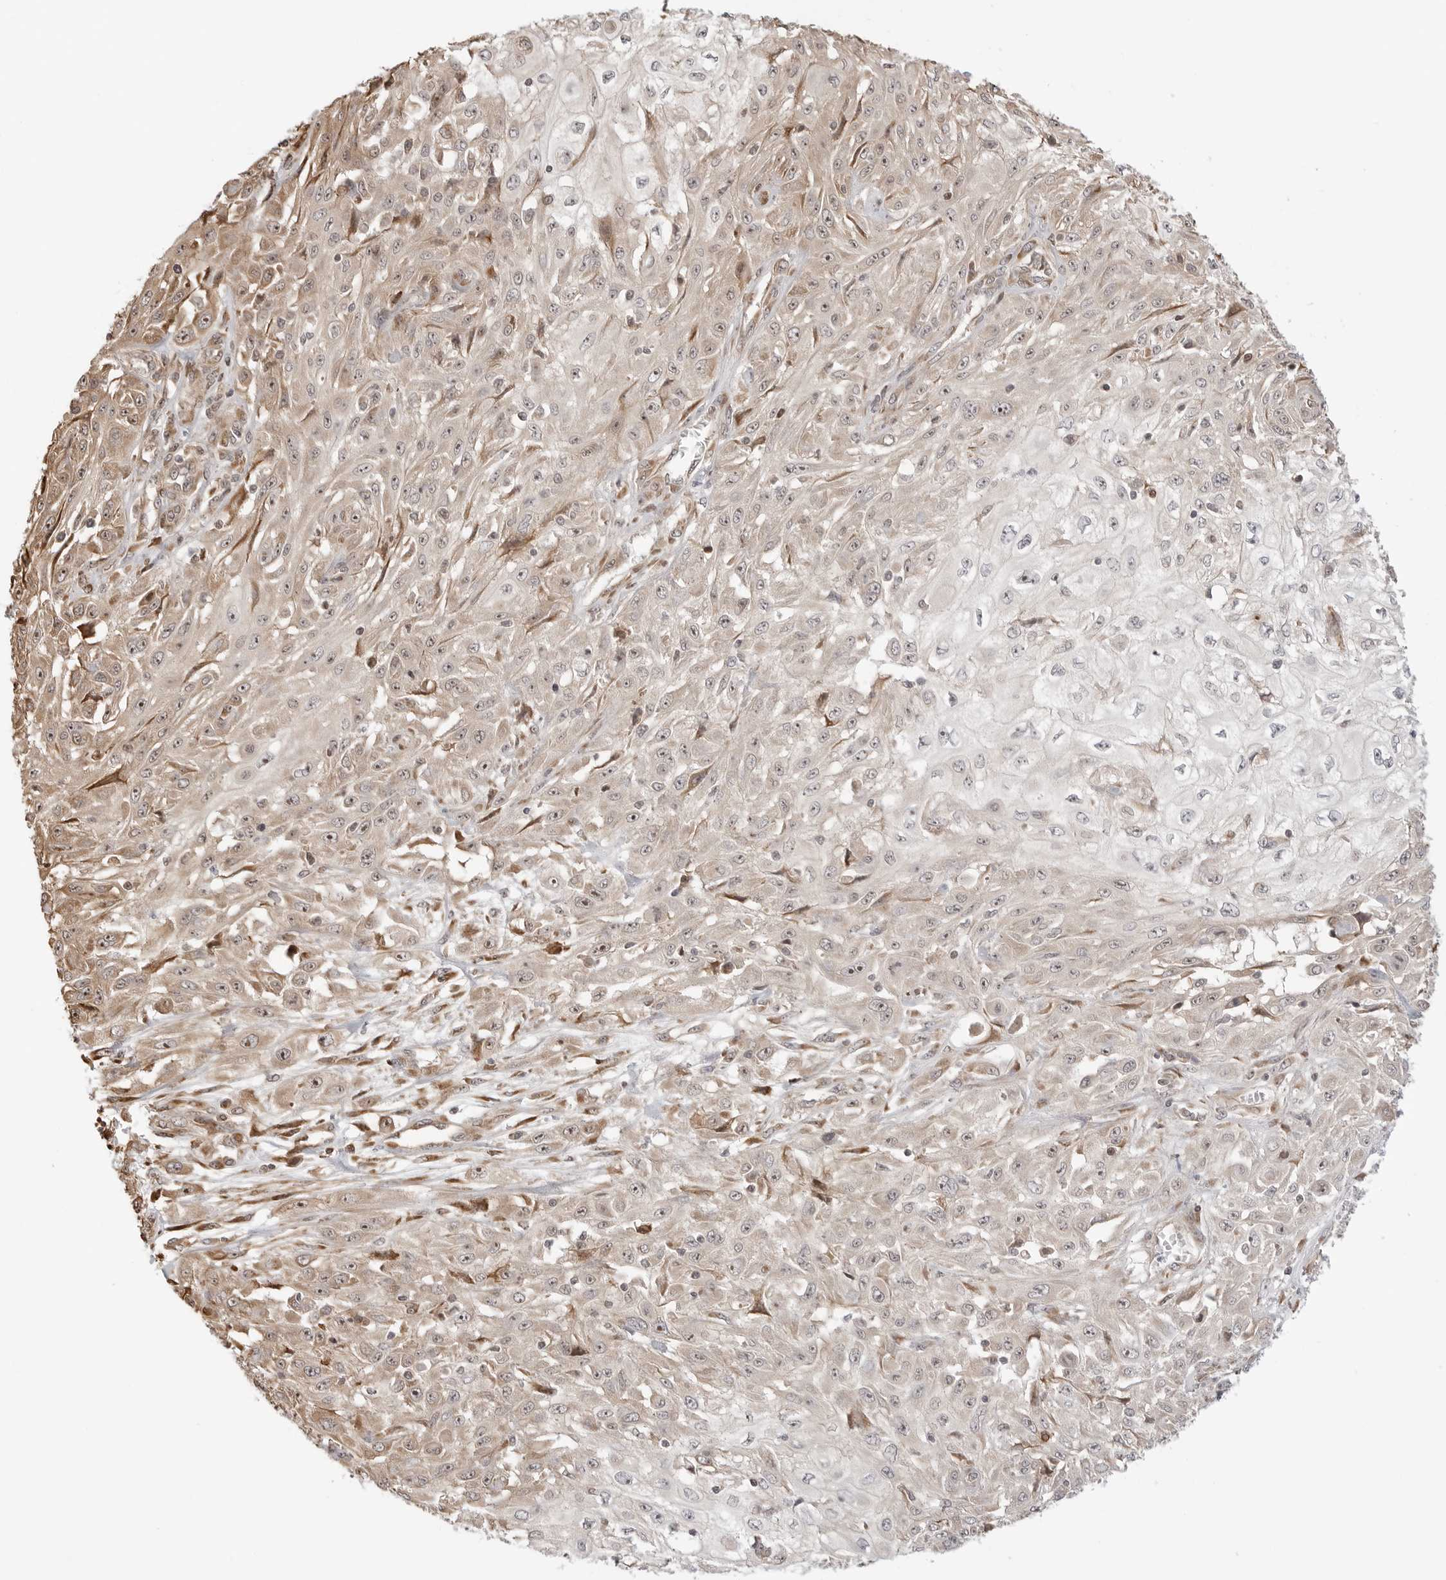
{"staining": {"intensity": "weak", "quantity": ">75%", "location": "cytoplasmic/membranous,nuclear"}, "tissue": "skin cancer", "cell_type": "Tumor cells", "image_type": "cancer", "snomed": [{"axis": "morphology", "description": "Squamous cell carcinoma, NOS"}, {"axis": "morphology", "description": "Squamous cell carcinoma, metastatic, NOS"}, {"axis": "topography", "description": "Skin"}, {"axis": "topography", "description": "Lymph node"}], "caption": "Protein staining of metastatic squamous cell carcinoma (skin) tissue demonstrates weak cytoplasmic/membranous and nuclear positivity in about >75% of tumor cells.", "gene": "FKBP14", "patient": {"sex": "male", "age": 75}}